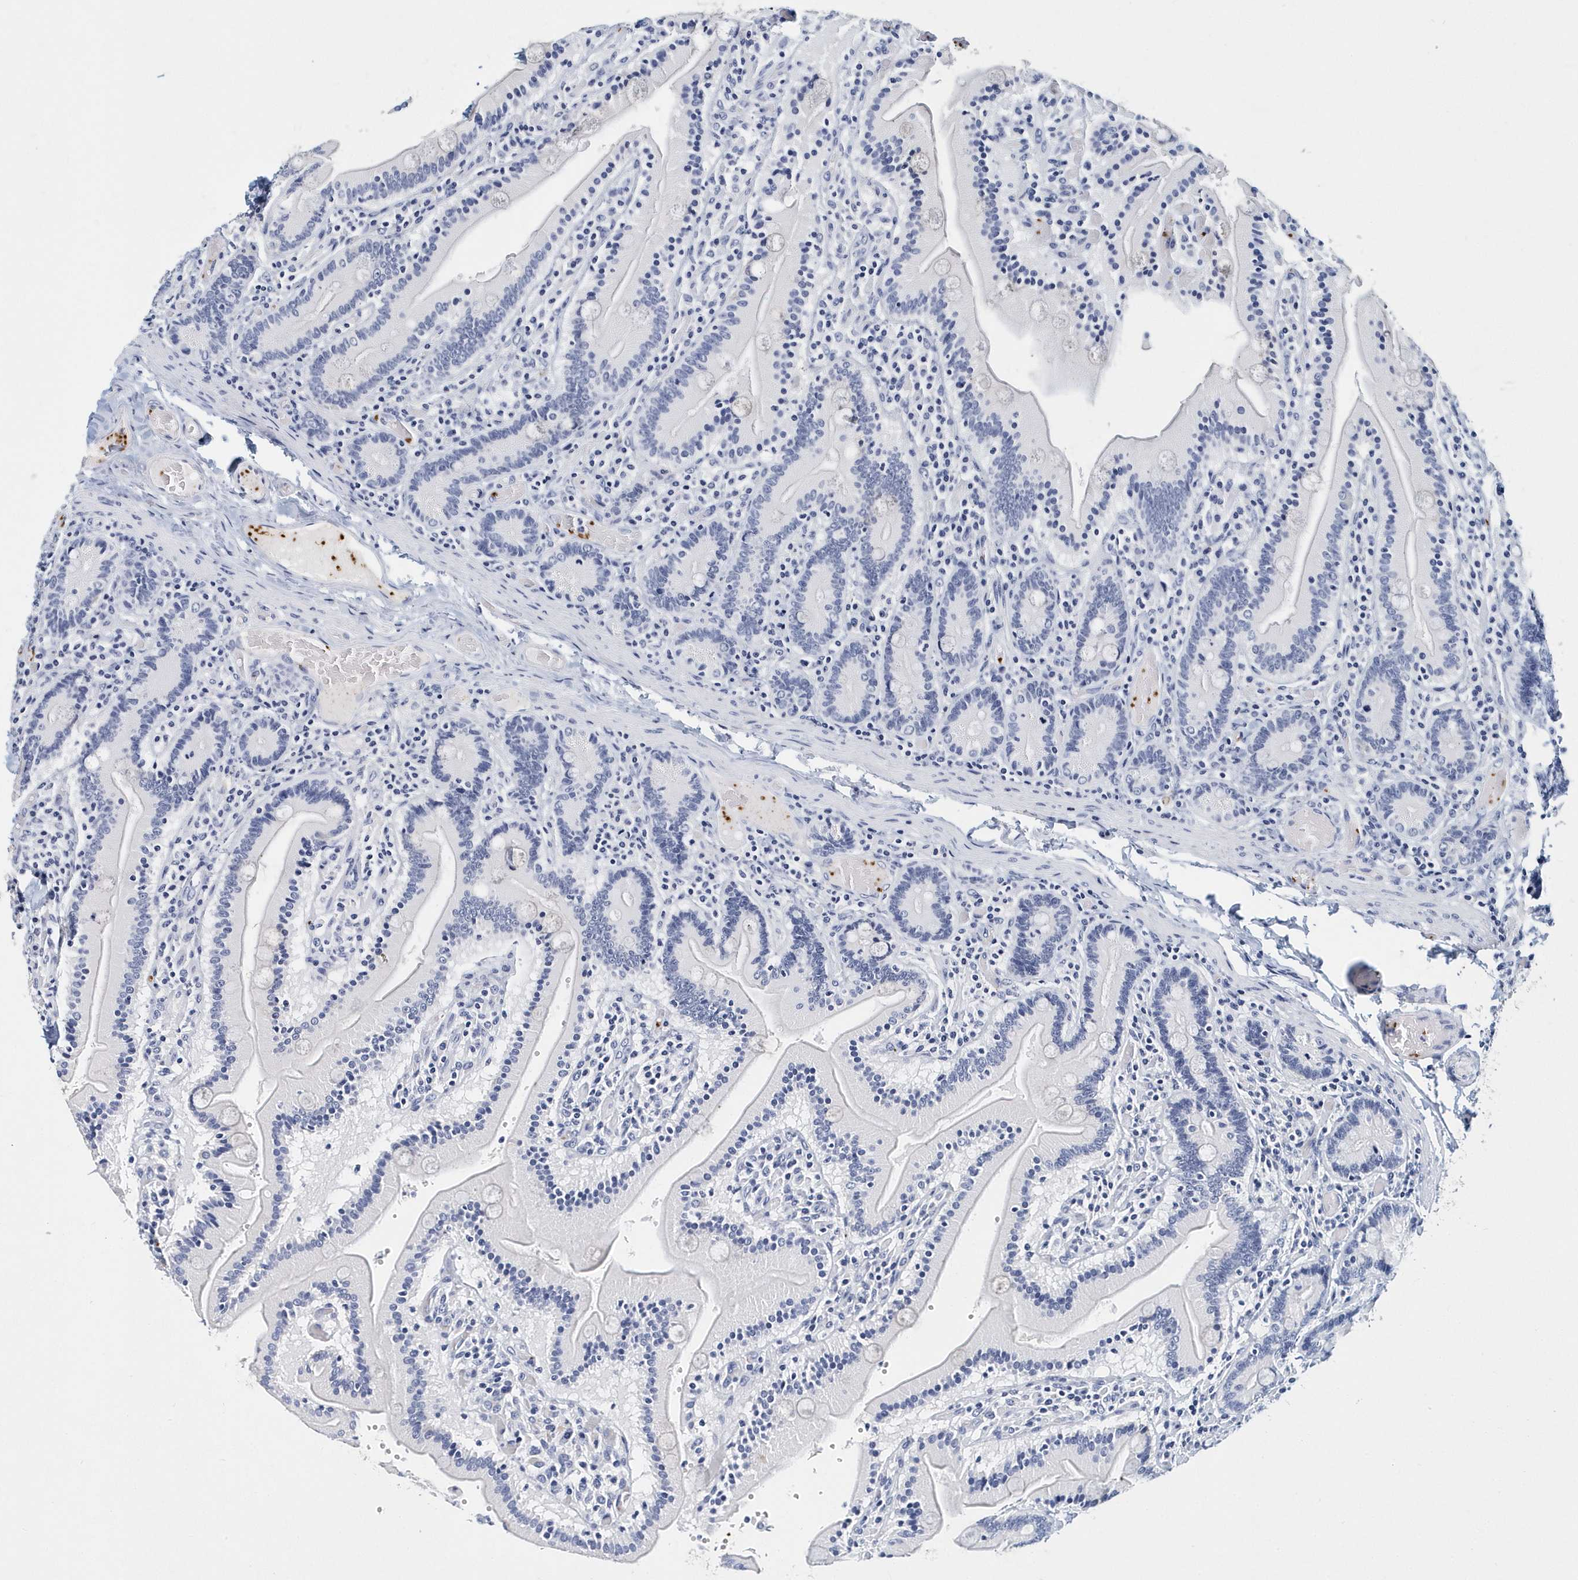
{"staining": {"intensity": "negative", "quantity": "none", "location": "none"}, "tissue": "duodenum", "cell_type": "Glandular cells", "image_type": "normal", "snomed": [{"axis": "morphology", "description": "Normal tissue, NOS"}, {"axis": "topography", "description": "Duodenum"}], "caption": "Immunohistochemistry photomicrograph of normal duodenum stained for a protein (brown), which reveals no staining in glandular cells. The staining is performed using DAB brown chromogen with nuclei counter-stained in using hematoxylin.", "gene": "ITGA2B", "patient": {"sex": "female", "age": 62}}